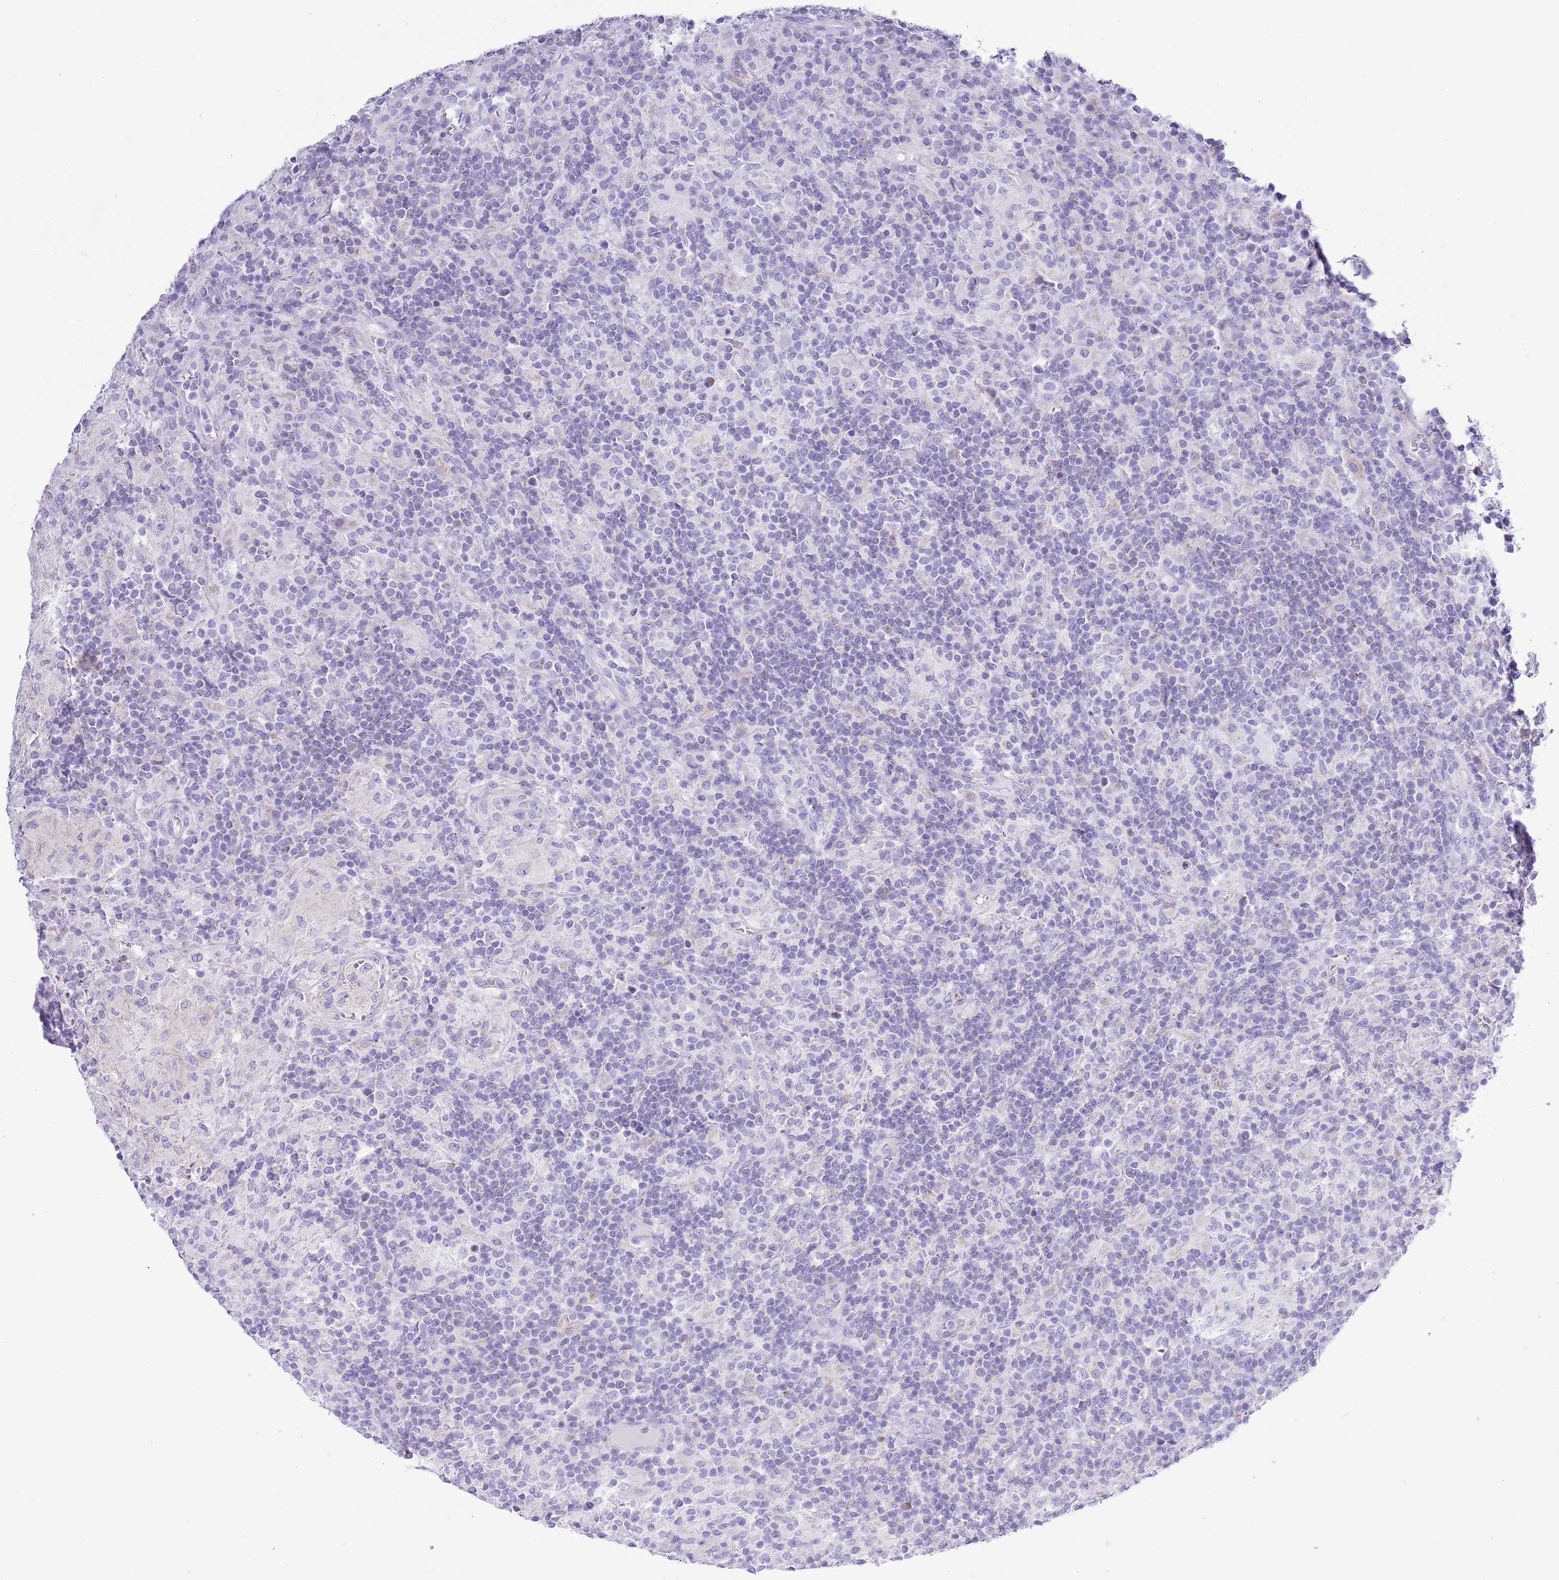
{"staining": {"intensity": "negative", "quantity": "none", "location": "none"}, "tissue": "lymphoma", "cell_type": "Tumor cells", "image_type": "cancer", "snomed": [{"axis": "morphology", "description": "Hodgkin's disease, NOS"}, {"axis": "topography", "description": "Lymph node"}], "caption": "This is a photomicrograph of IHC staining of Hodgkin's disease, which shows no staining in tumor cells.", "gene": "MOCOS", "patient": {"sex": "male", "age": 70}}